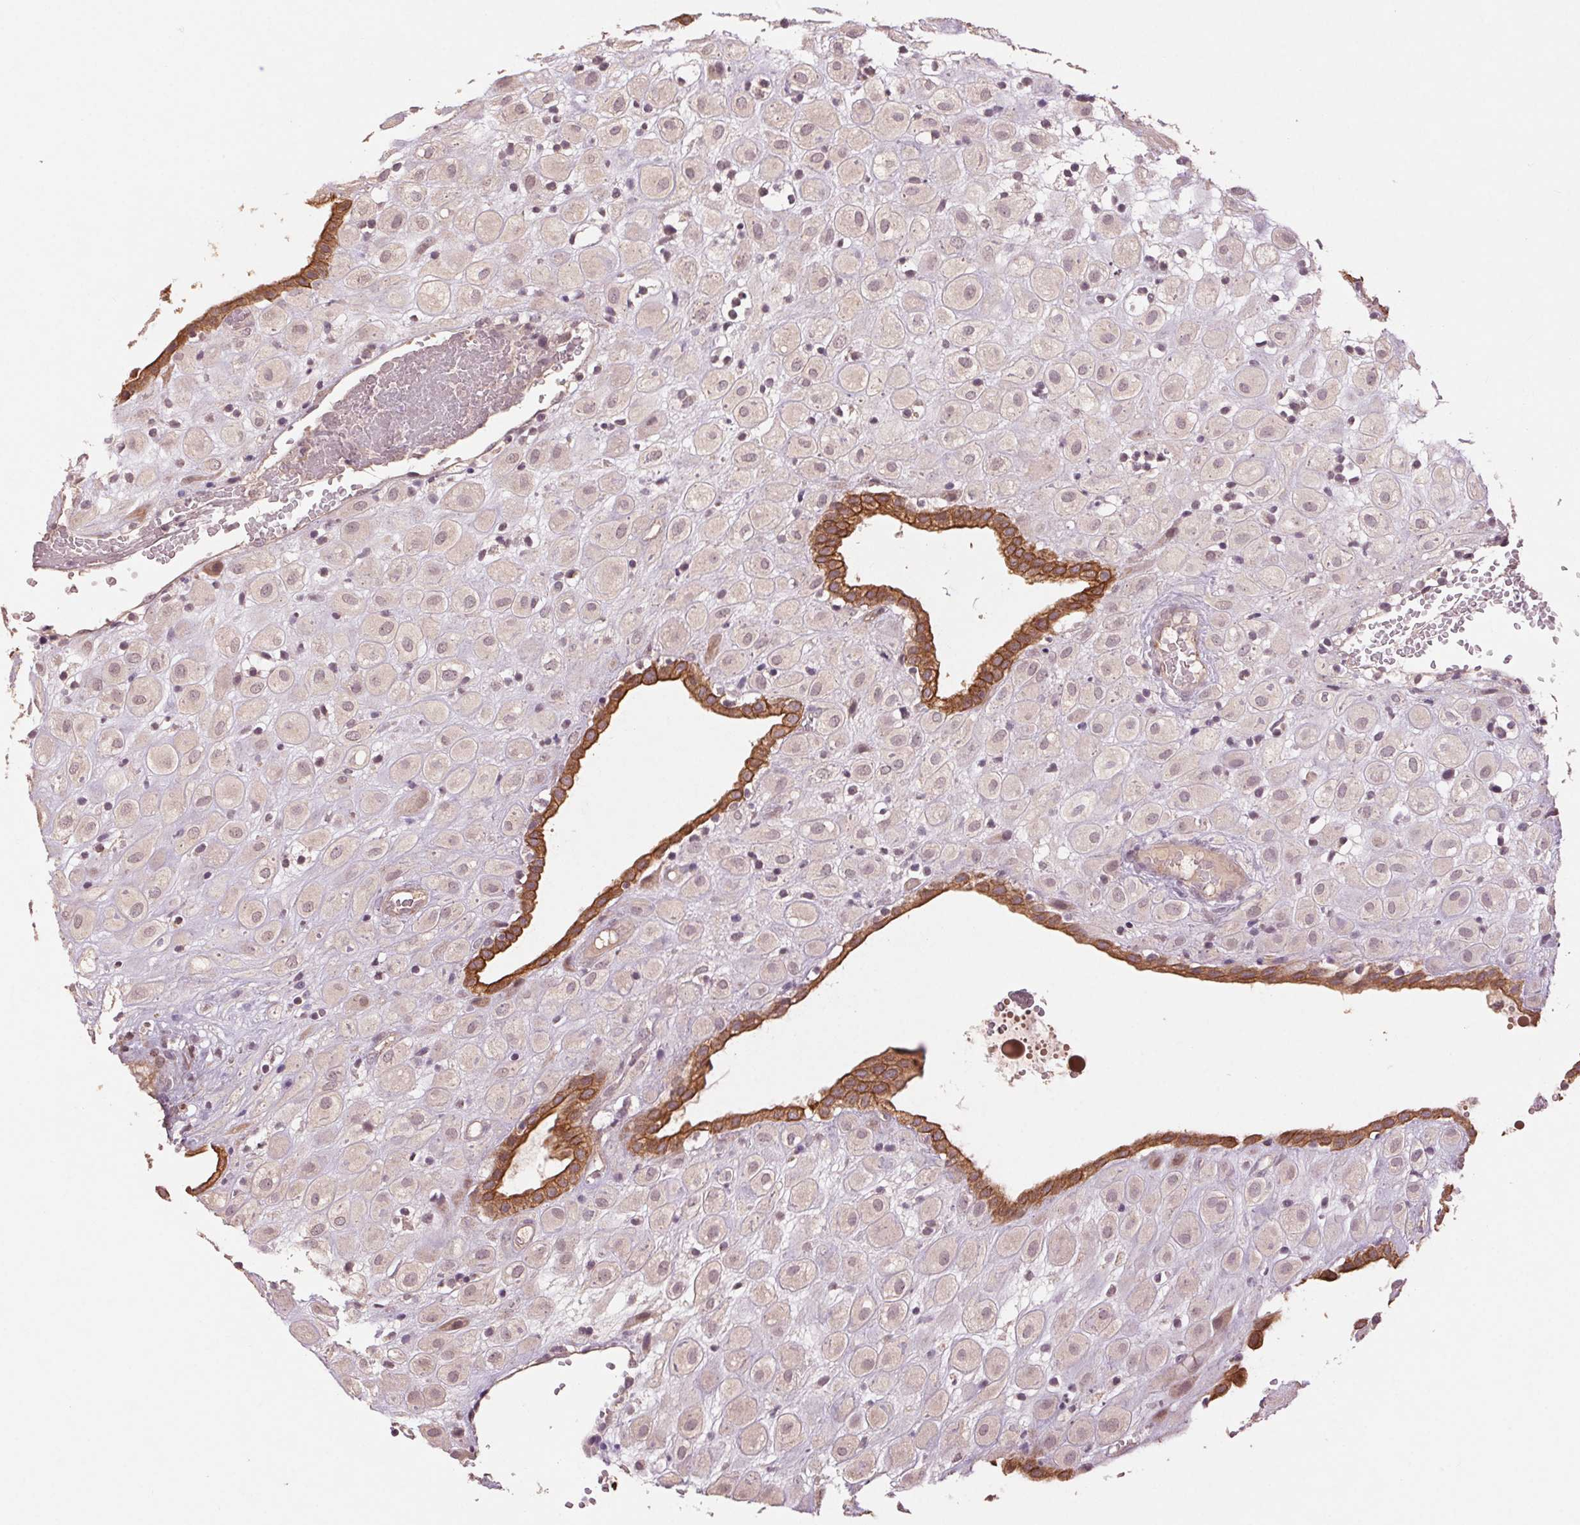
{"staining": {"intensity": "negative", "quantity": "none", "location": "none"}, "tissue": "placenta", "cell_type": "Decidual cells", "image_type": "normal", "snomed": [{"axis": "morphology", "description": "Normal tissue, NOS"}, {"axis": "topography", "description": "Placenta"}], "caption": "Immunohistochemistry (IHC) histopathology image of unremarkable placenta: human placenta stained with DAB (3,3'-diaminobenzidine) shows no significant protein positivity in decidual cells.", "gene": "SMLR1", "patient": {"sex": "female", "age": 24}}